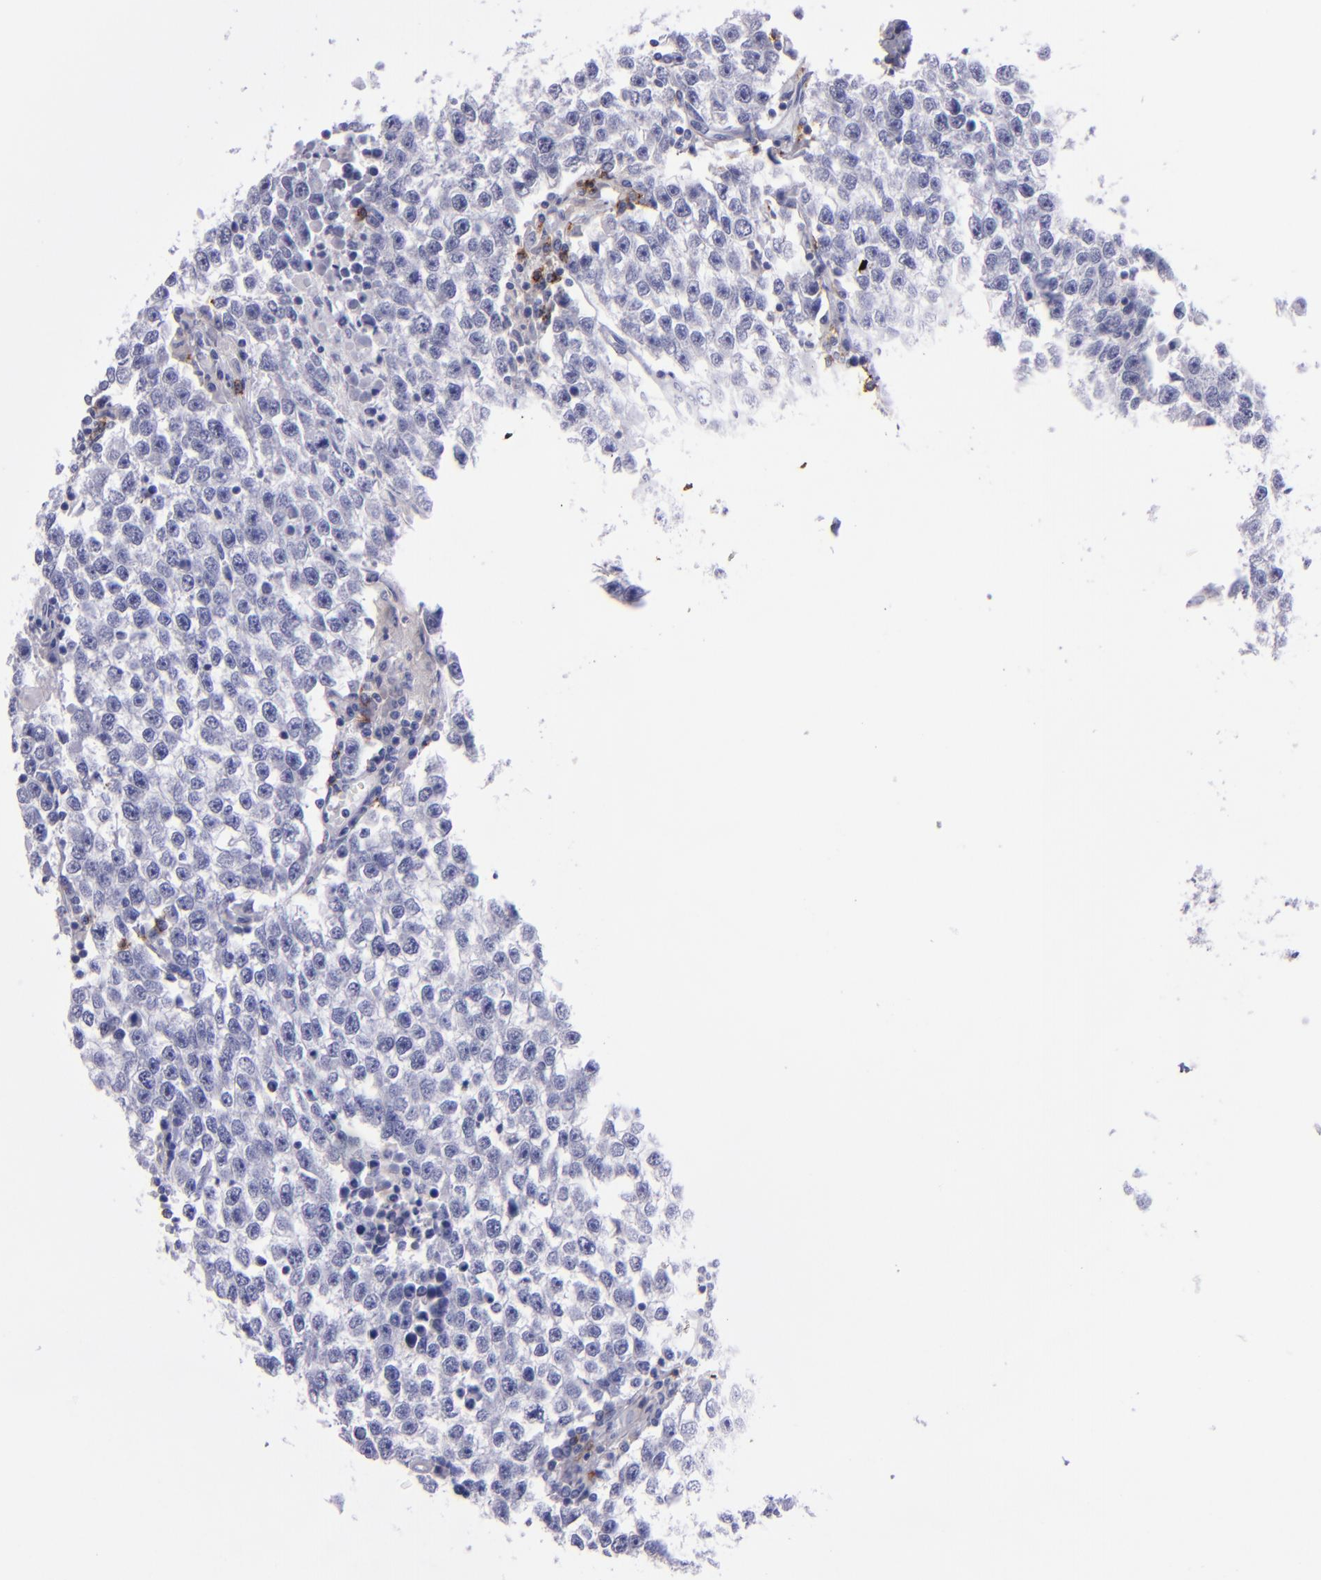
{"staining": {"intensity": "negative", "quantity": "none", "location": "none"}, "tissue": "testis cancer", "cell_type": "Tumor cells", "image_type": "cancer", "snomed": [{"axis": "morphology", "description": "Seminoma, NOS"}, {"axis": "topography", "description": "Testis"}], "caption": "The photomicrograph exhibits no staining of tumor cells in testis cancer. (DAB (3,3'-diaminobenzidine) immunohistochemistry (IHC) with hematoxylin counter stain).", "gene": "CD37", "patient": {"sex": "male", "age": 36}}